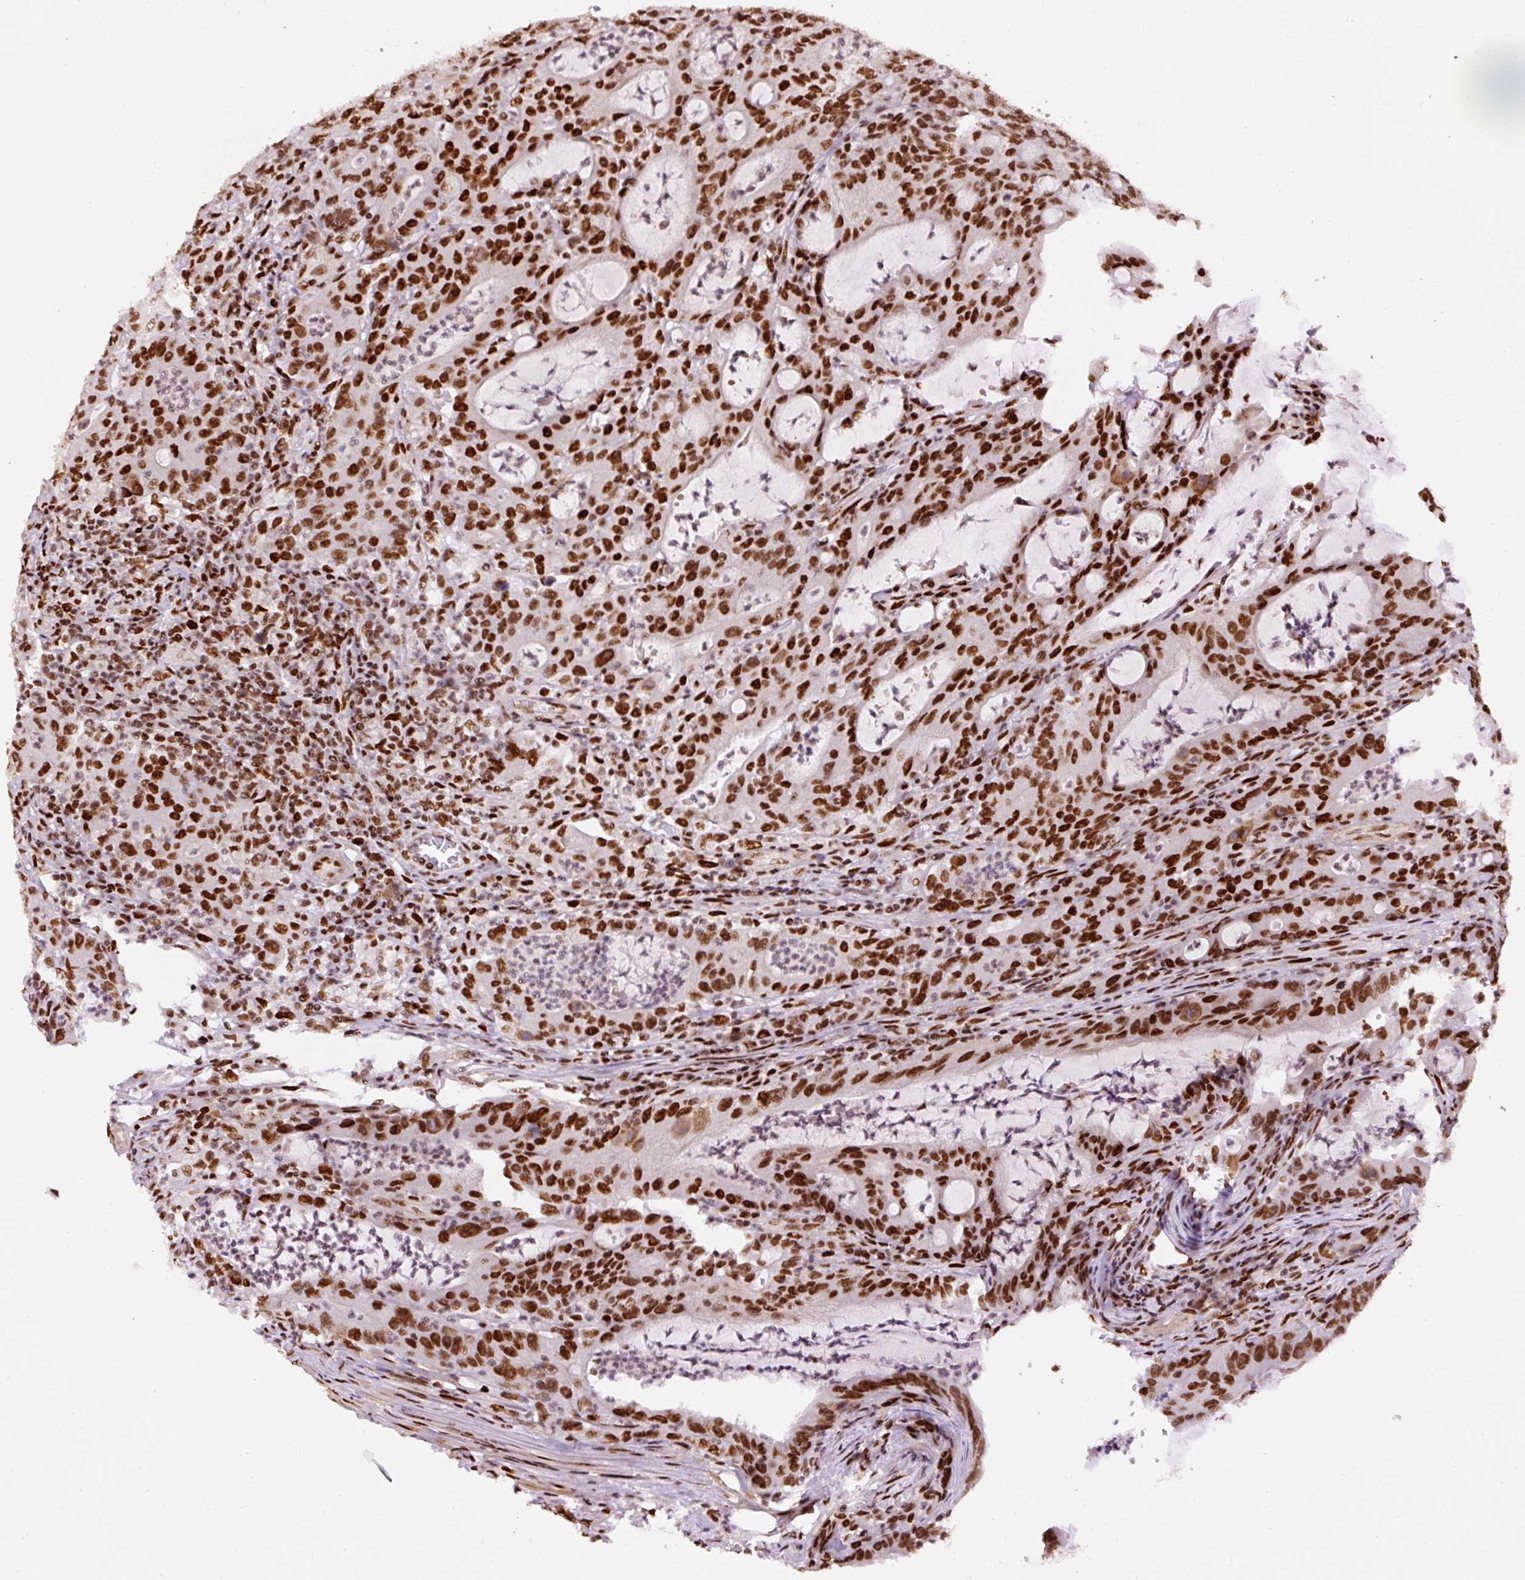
{"staining": {"intensity": "strong", "quantity": ">75%", "location": "nuclear"}, "tissue": "colorectal cancer", "cell_type": "Tumor cells", "image_type": "cancer", "snomed": [{"axis": "morphology", "description": "Adenocarcinoma, NOS"}, {"axis": "topography", "description": "Colon"}], "caption": "A photomicrograph of human colorectal adenocarcinoma stained for a protein exhibits strong nuclear brown staining in tumor cells.", "gene": "HNRNPC", "patient": {"sex": "male", "age": 83}}